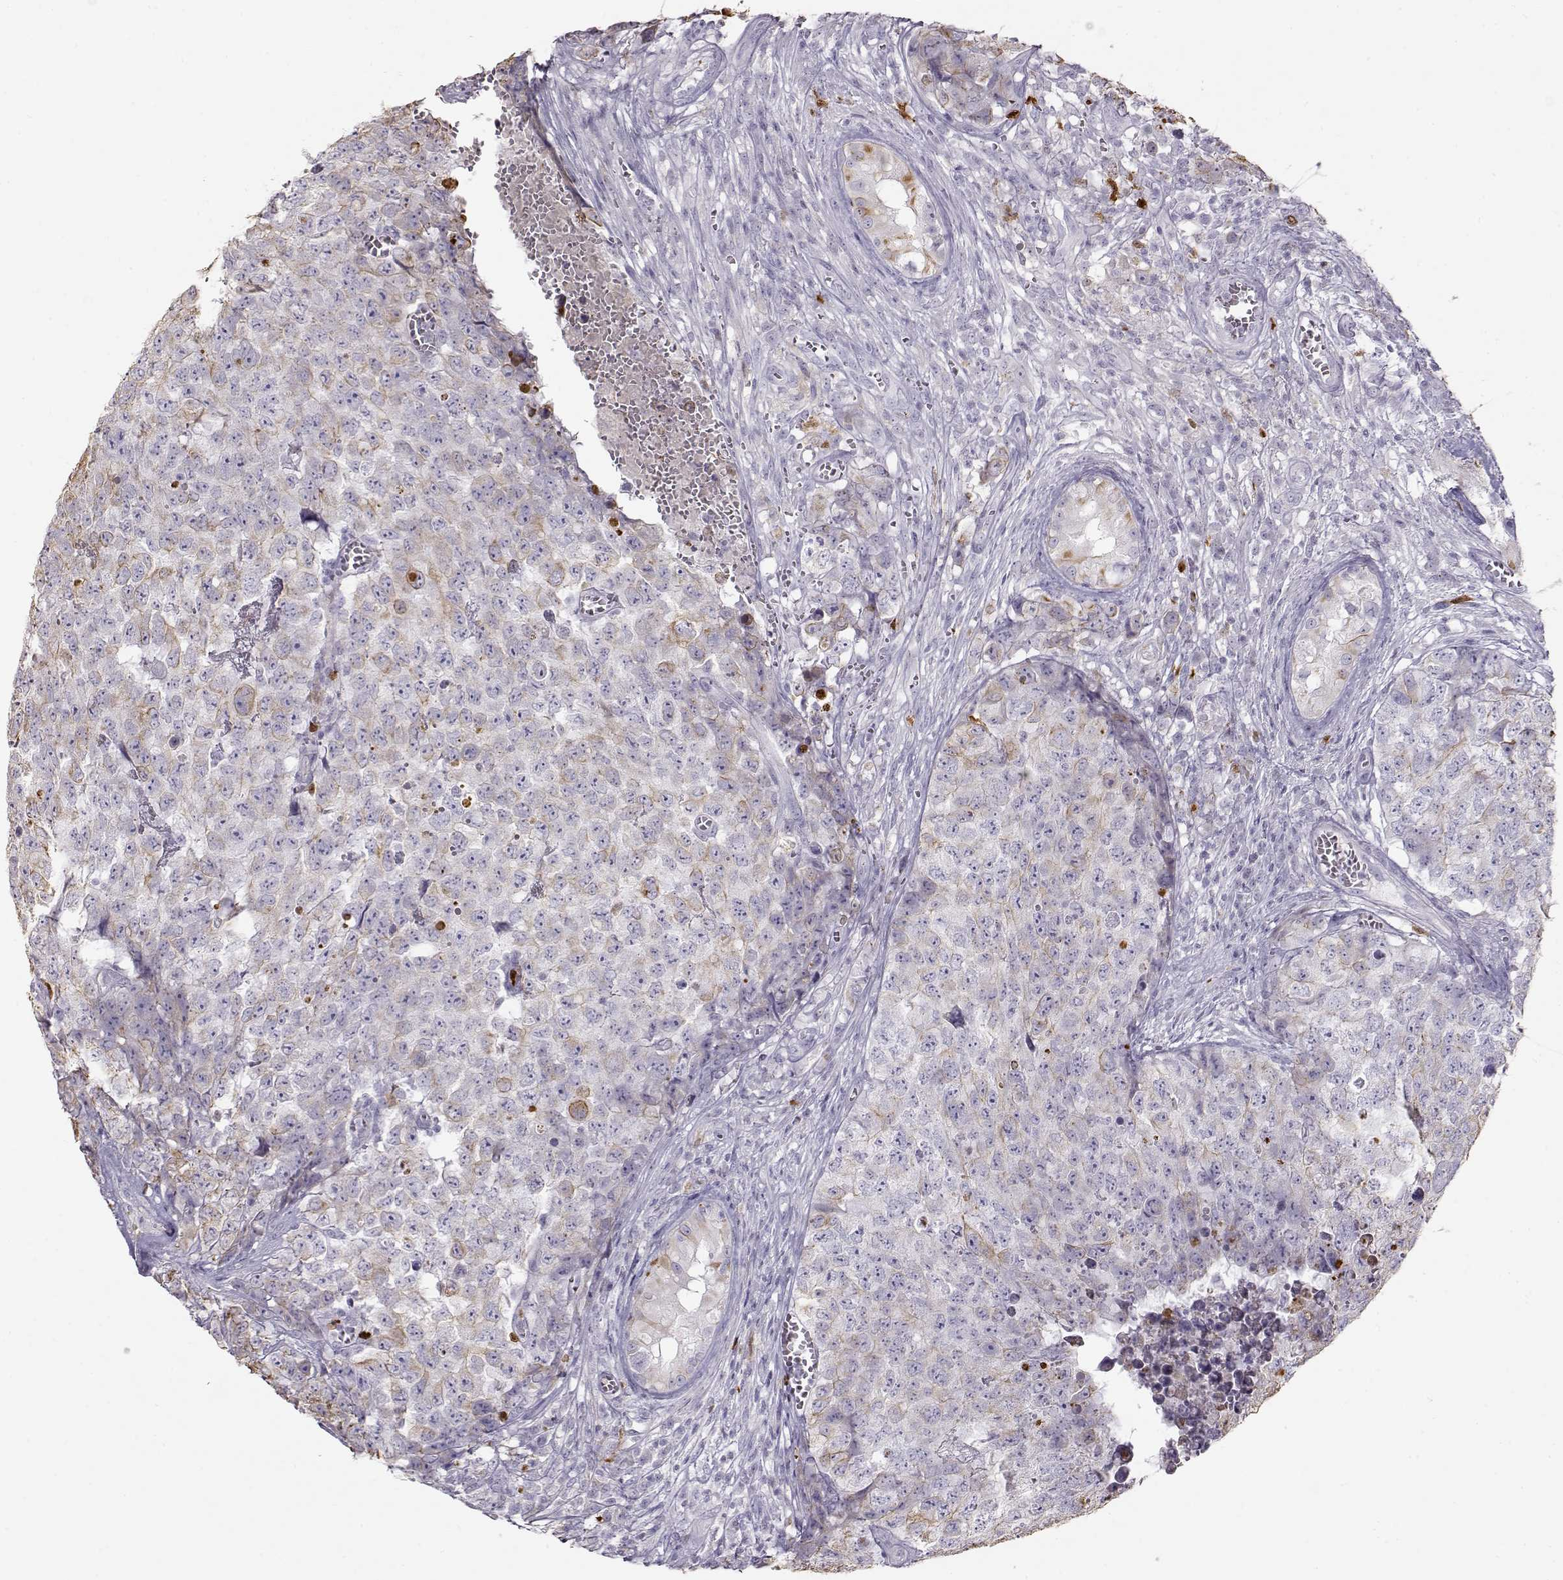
{"staining": {"intensity": "weak", "quantity": "<25%", "location": "cytoplasmic/membranous"}, "tissue": "testis cancer", "cell_type": "Tumor cells", "image_type": "cancer", "snomed": [{"axis": "morphology", "description": "Carcinoma, Embryonal, NOS"}, {"axis": "topography", "description": "Testis"}], "caption": "This is an immunohistochemistry (IHC) image of testis cancer (embryonal carcinoma). There is no positivity in tumor cells.", "gene": "S100B", "patient": {"sex": "male", "age": 23}}